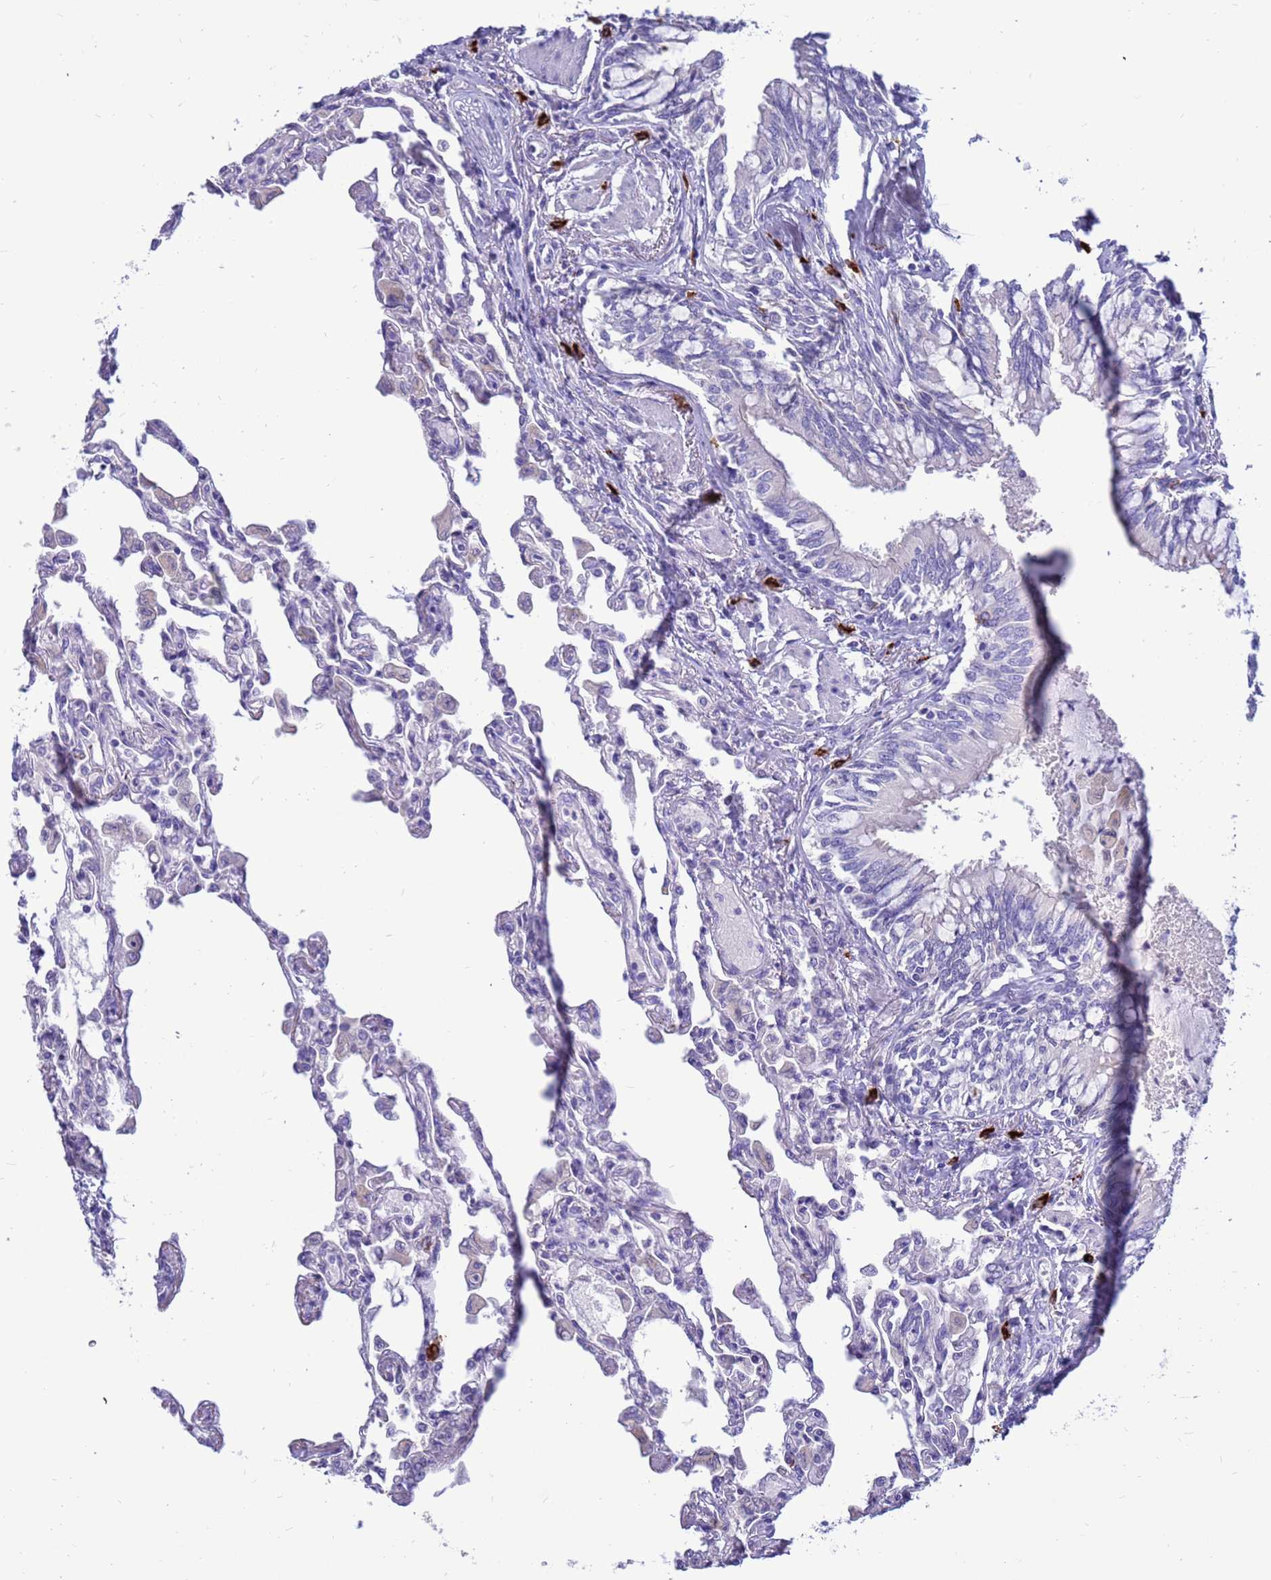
{"staining": {"intensity": "negative", "quantity": "none", "location": "none"}, "tissue": "lung", "cell_type": "Alveolar cells", "image_type": "normal", "snomed": [{"axis": "morphology", "description": "Normal tissue, NOS"}, {"axis": "topography", "description": "Bronchus"}, {"axis": "topography", "description": "Lung"}], "caption": "This is an immunohistochemistry photomicrograph of benign human lung. There is no positivity in alveolar cells.", "gene": "PDE10A", "patient": {"sex": "female", "age": 49}}